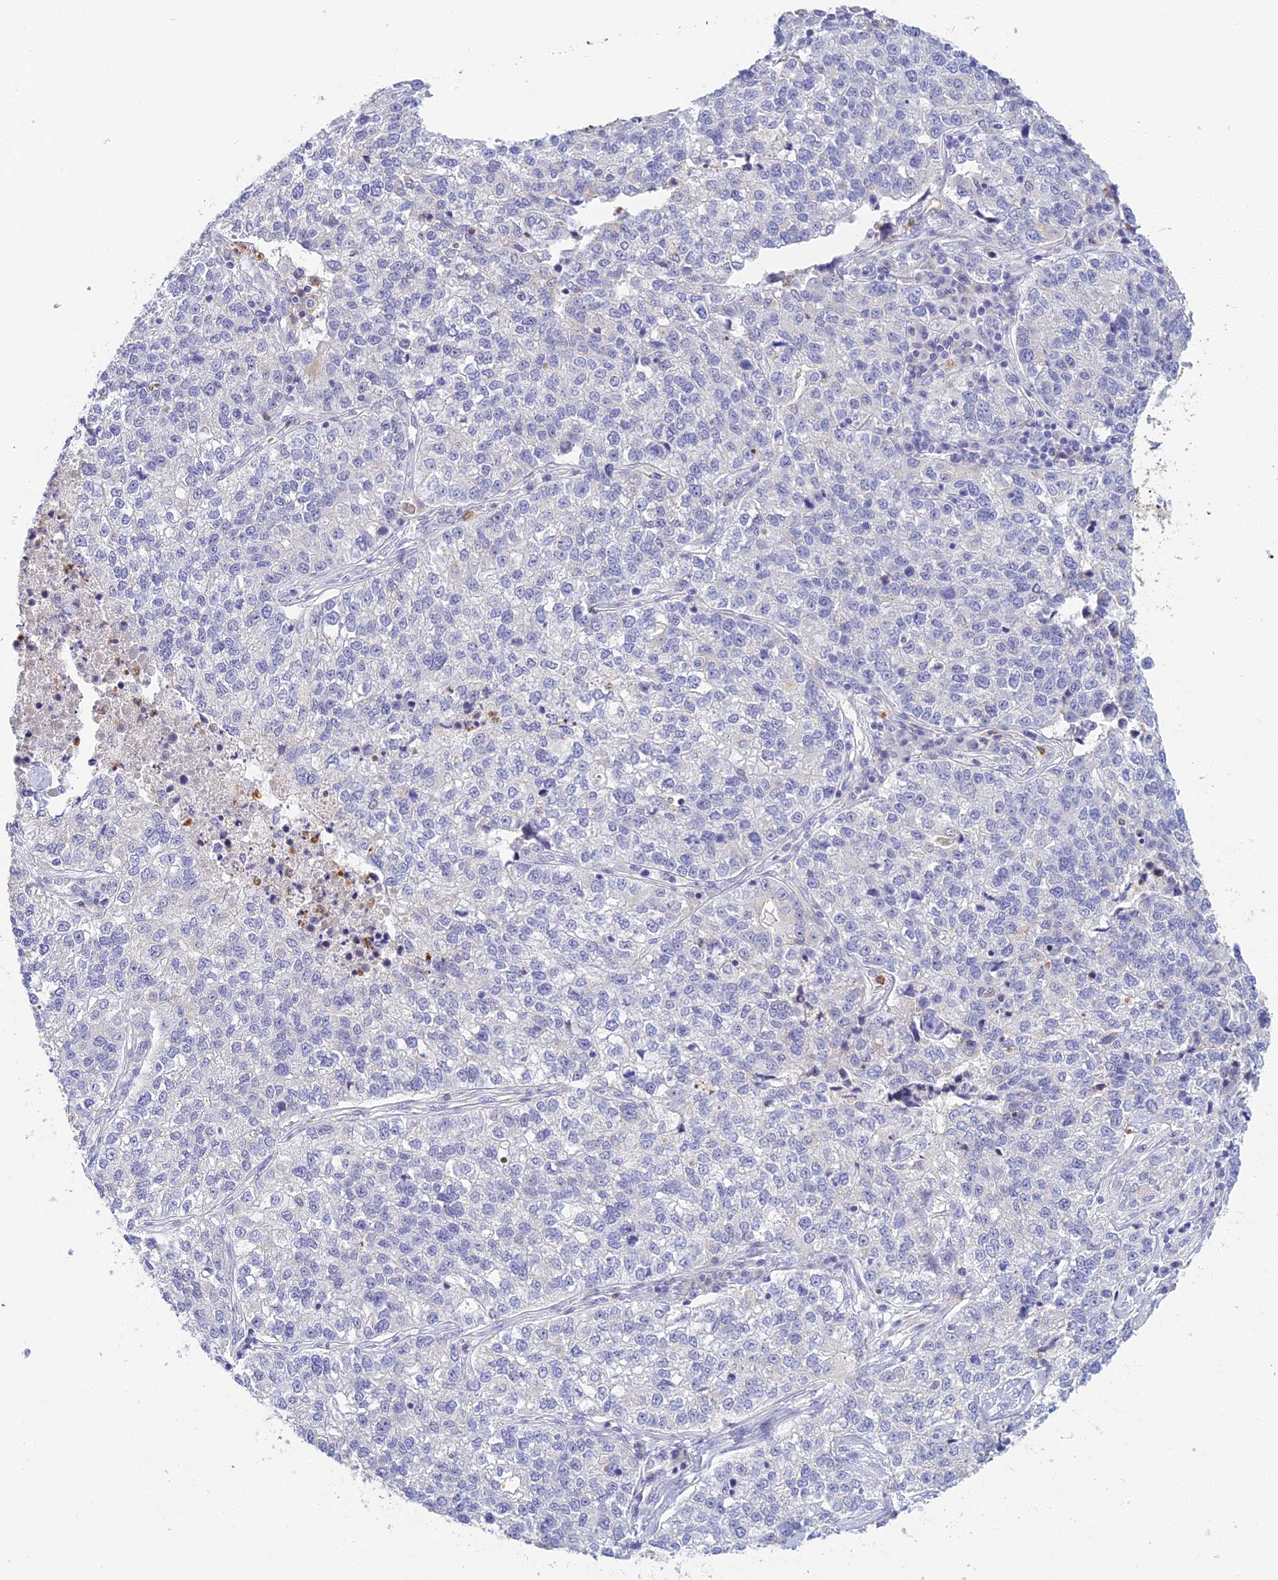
{"staining": {"intensity": "negative", "quantity": "none", "location": "none"}, "tissue": "lung cancer", "cell_type": "Tumor cells", "image_type": "cancer", "snomed": [{"axis": "morphology", "description": "Adenocarcinoma, NOS"}, {"axis": "topography", "description": "Lung"}], "caption": "A photomicrograph of human lung cancer (adenocarcinoma) is negative for staining in tumor cells.", "gene": "INTS13", "patient": {"sex": "male", "age": 49}}